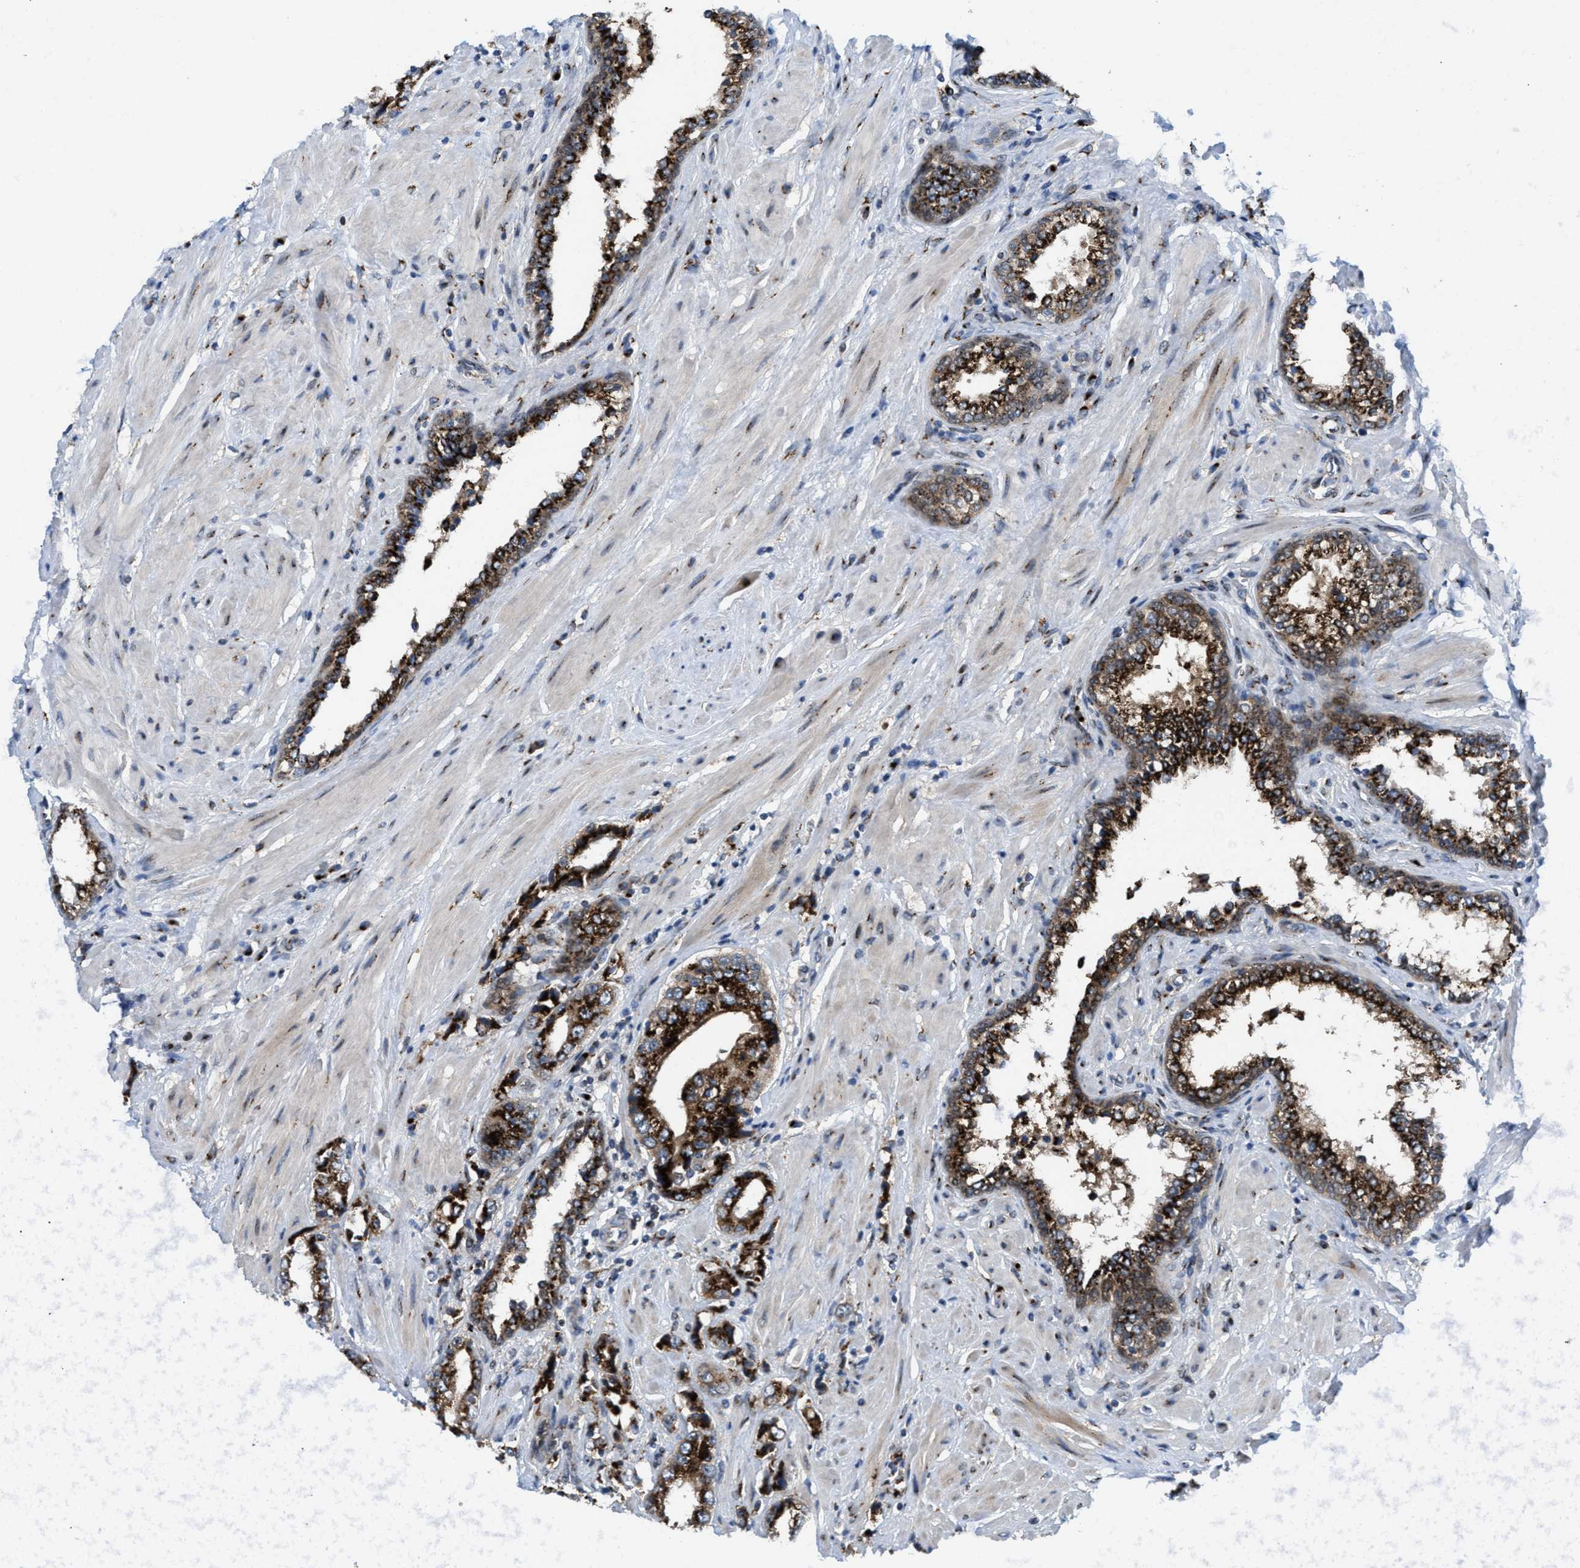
{"staining": {"intensity": "strong", "quantity": ">75%", "location": "cytoplasmic/membranous"}, "tissue": "prostate cancer", "cell_type": "Tumor cells", "image_type": "cancer", "snomed": [{"axis": "morphology", "description": "Adenocarcinoma, High grade"}, {"axis": "topography", "description": "Prostate"}], "caption": "High-power microscopy captured an IHC photomicrograph of prostate cancer (adenocarcinoma (high-grade)), revealing strong cytoplasmic/membranous expression in approximately >75% of tumor cells.", "gene": "SLC38A10", "patient": {"sex": "male", "age": 61}}